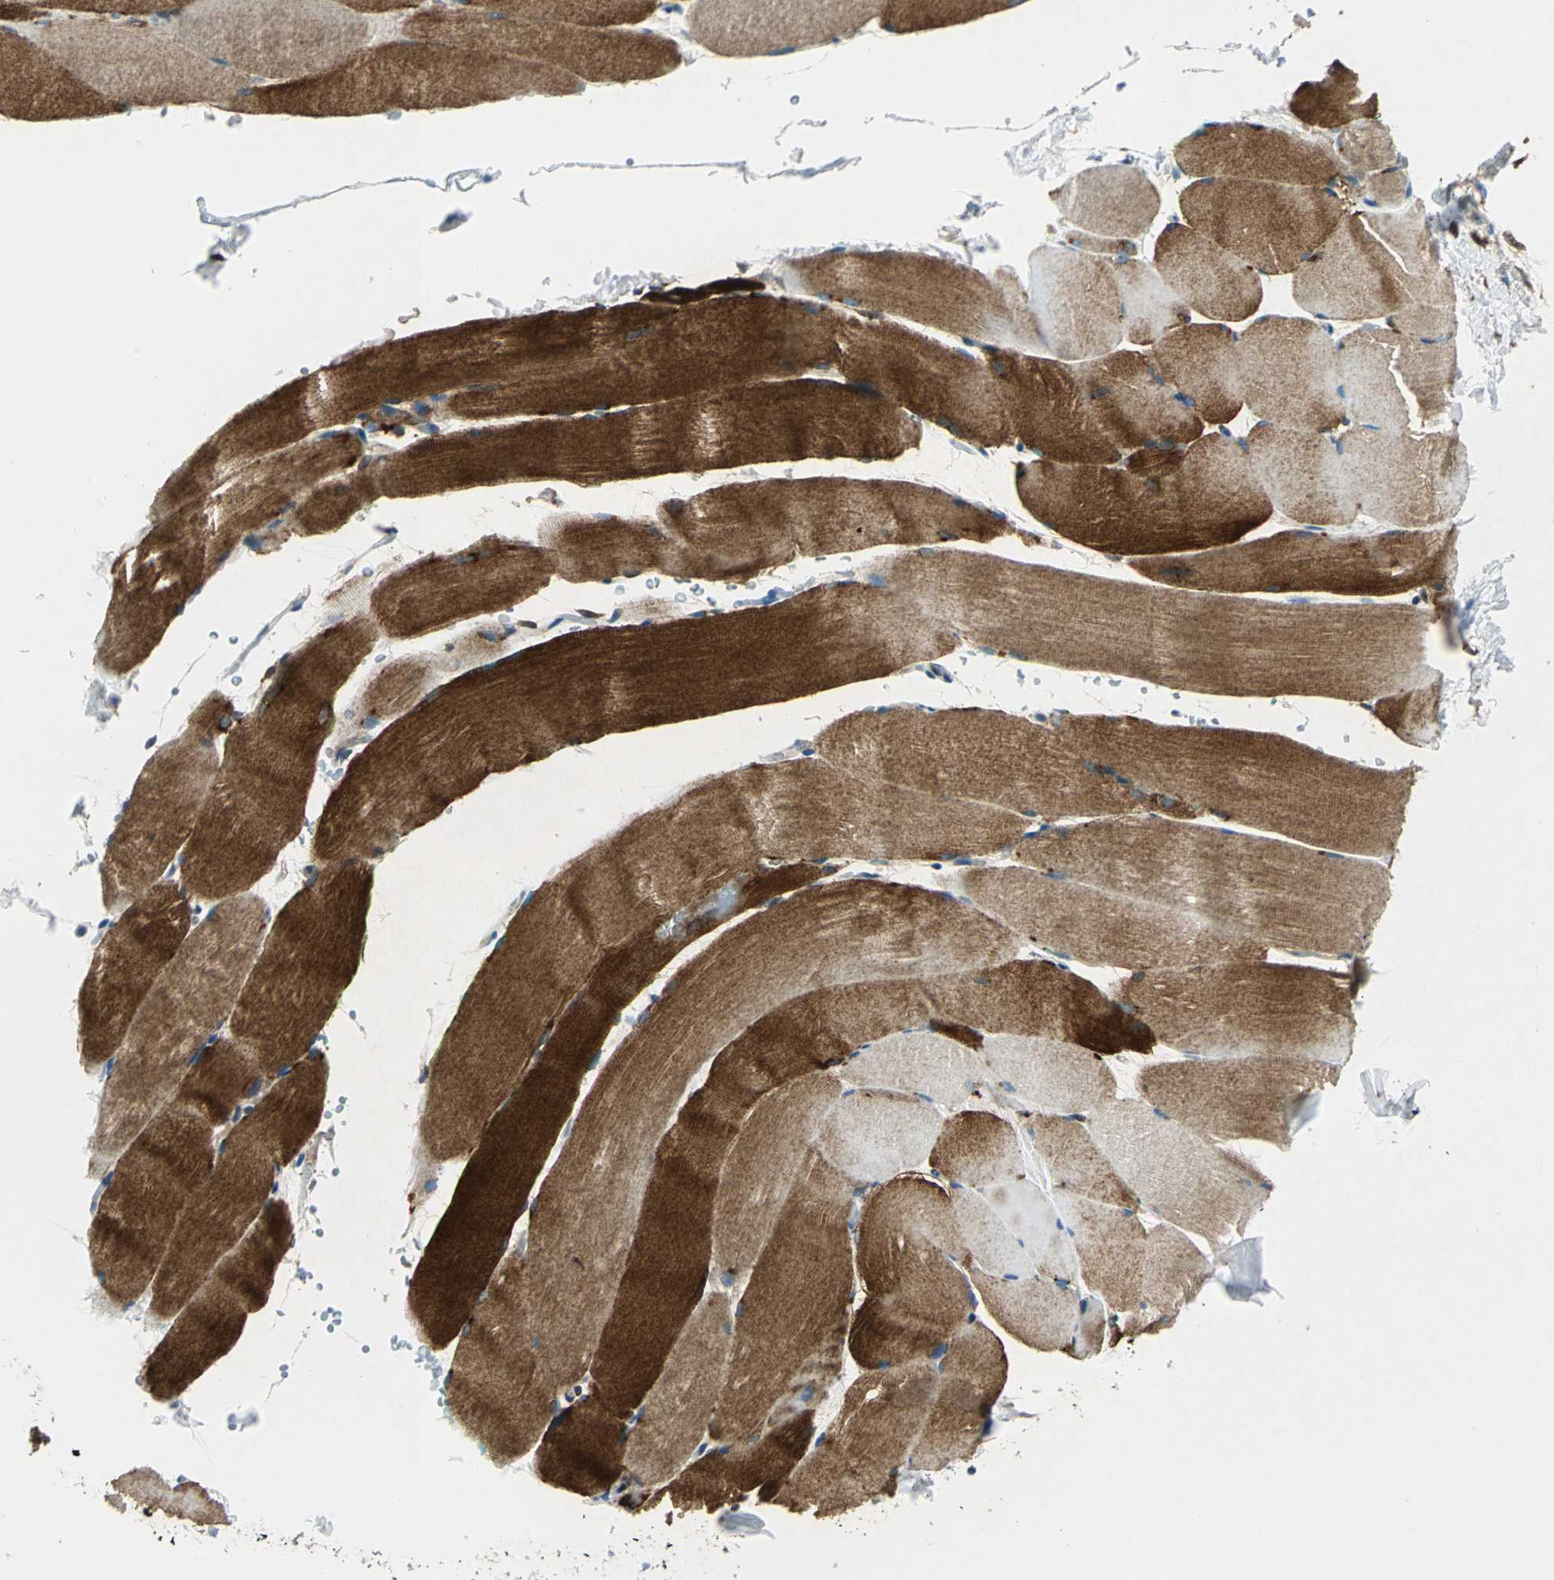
{"staining": {"intensity": "moderate", "quantity": ">75%", "location": "cytoplasmic/membranous"}, "tissue": "skeletal muscle", "cell_type": "Myocytes", "image_type": "normal", "snomed": [{"axis": "morphology", "description": "Normal tissue, NOS"}, {"axis": "topography", "description": "Skeletal muscle"}, {"axis": "topography", "description": "Parathyroid gland"}], "caption": "Benign skeletal muscle shows moderate cytoplasmic/membranous positivity in approximately >75% of myocytes, visualized by immunohistochemistry. (Stains: DAB in brown, nuclei in blue, Microscopy: brightfield microscopy at high magnification).", "gene": "HSPB1", "patient": {"sex": "female", "age": 37}}